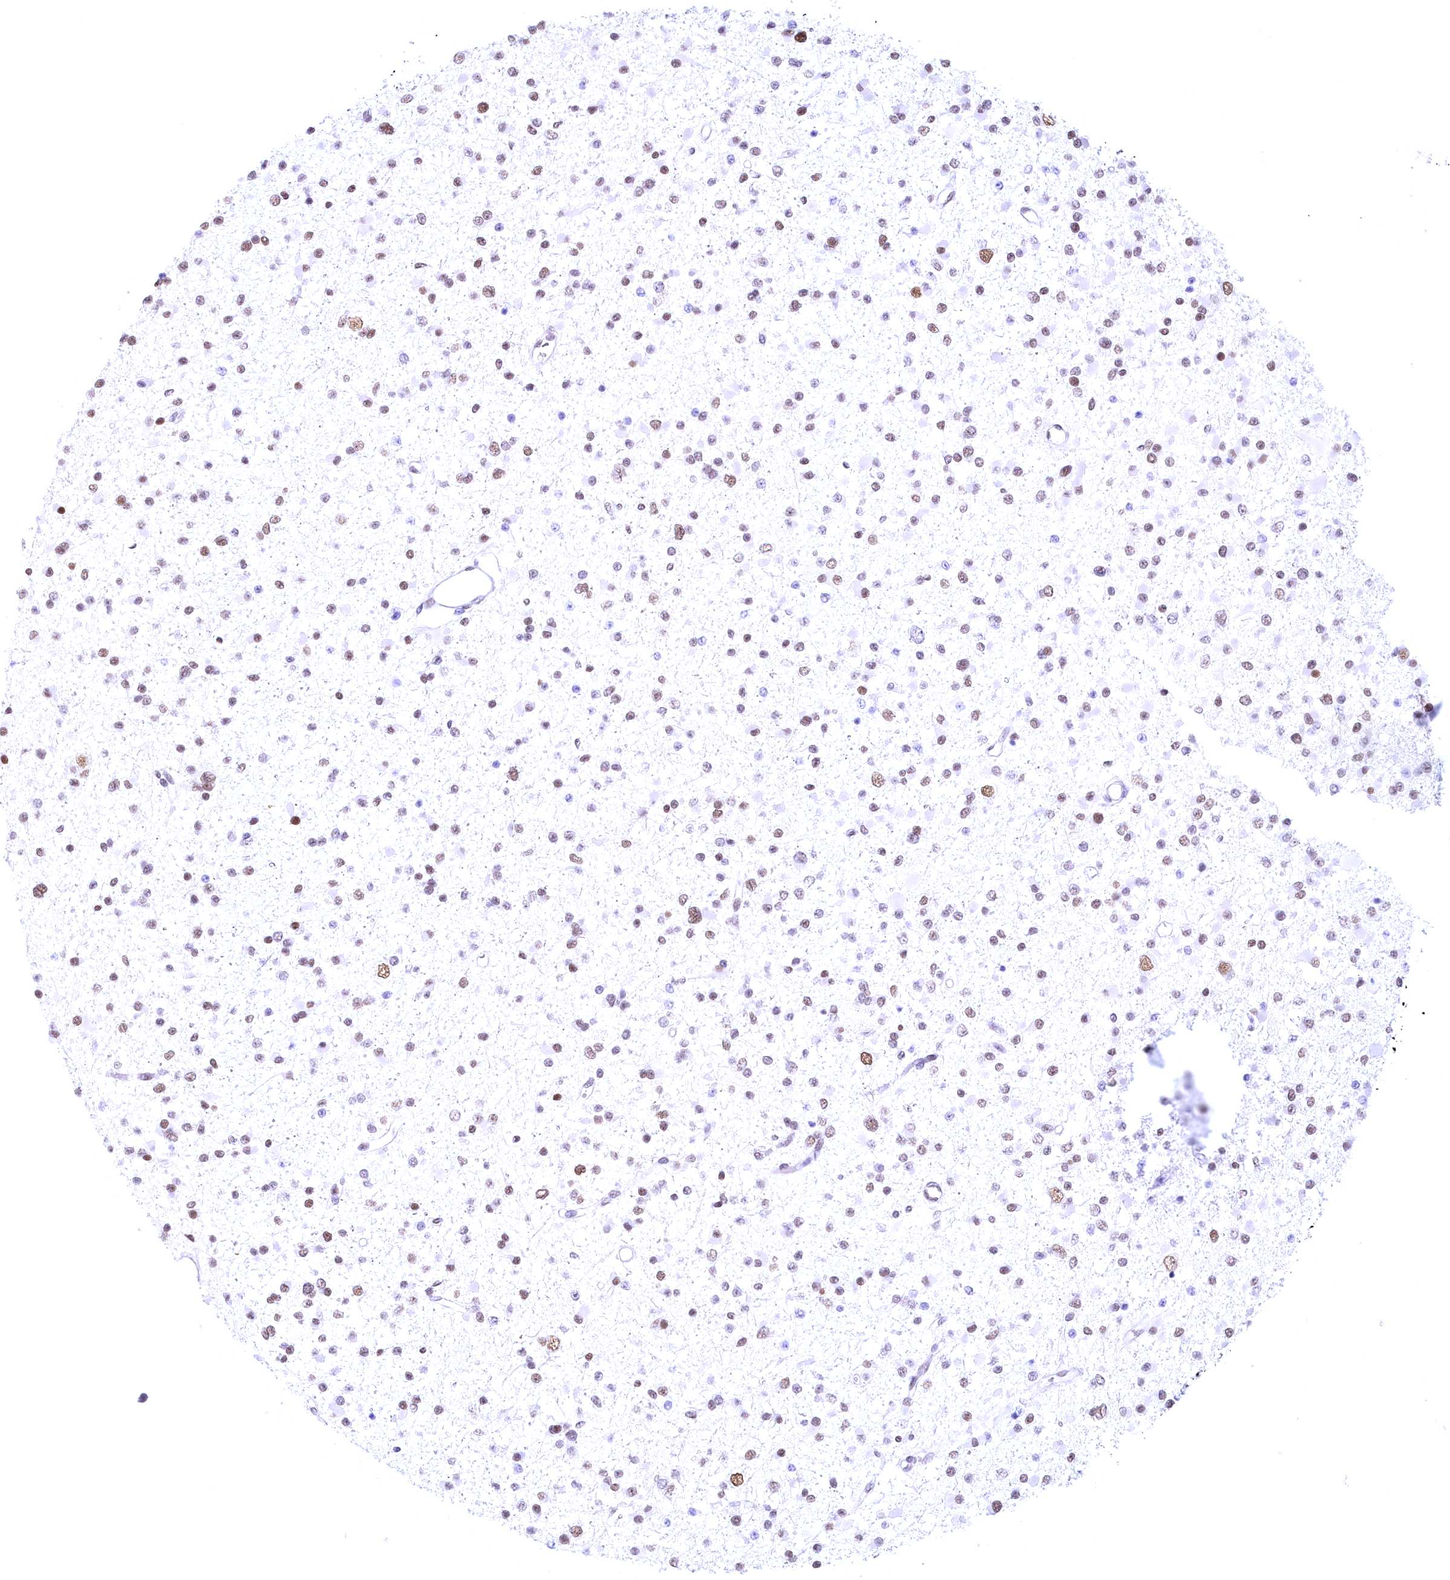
{"staining": {"intensity": "moderate", "quantity": "25%-75%", "location": "nuclear"}, "tissue": "glioma", "cell_type": "Tumor cells", "image_type": "cancer", "snomed": [{"axis": "morphology", "description": "Glioma, malignant, Low grade"}, {"axis": "topography", "description": "Brain"}], "caption": "Immunohistochemical staining of malignant glioma (low-grade) reveals medium levels of moderate nuclear expression in about 25%-75% of tumor cells. The staining was performed using DAB (3,3'-diaminobenzidine), with brown indicating positive protein expression. Nuclei are stained blue with hematoxylin.", "gene": "CDC26", "patient": {"sex": "female", "age": 22}}